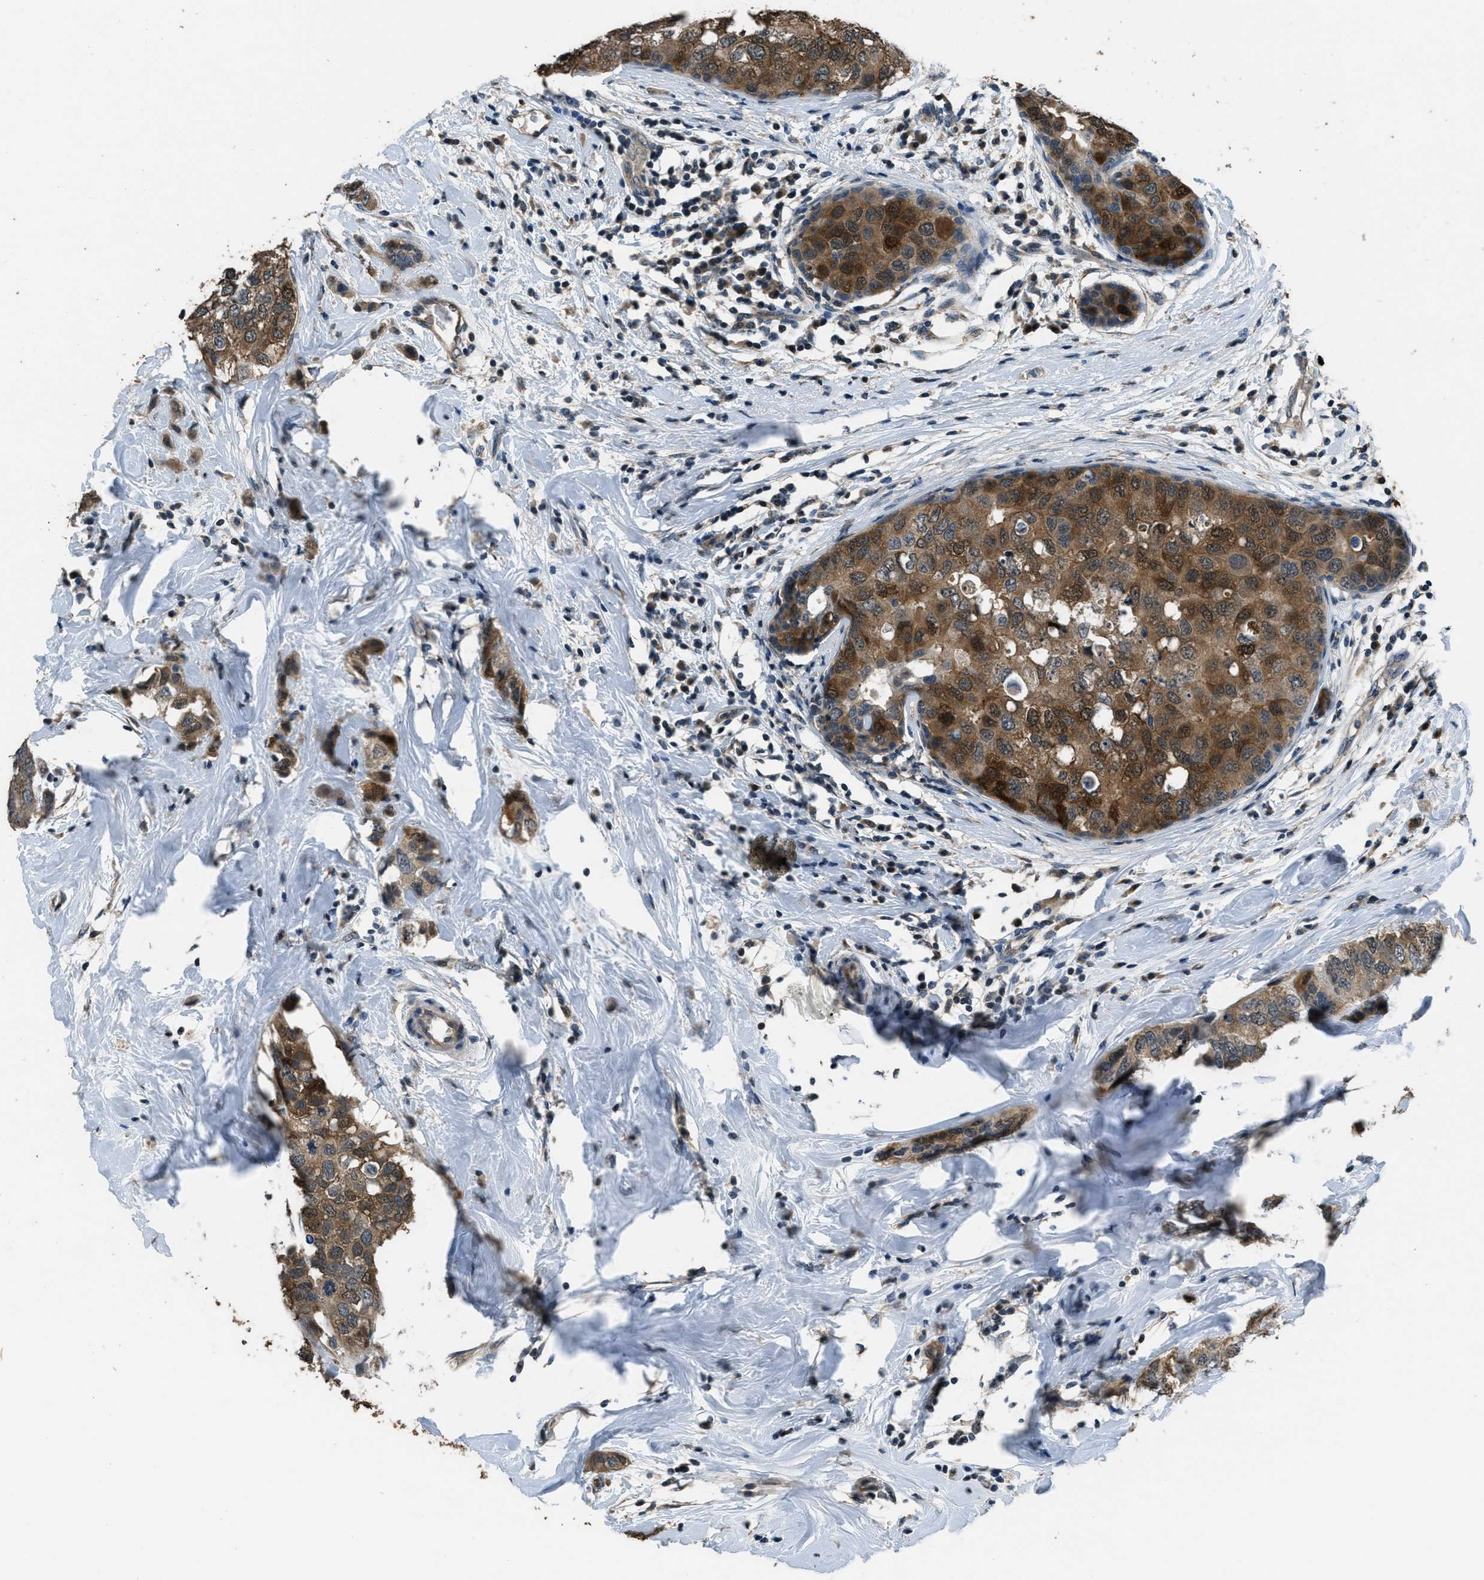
{"staining": {"intensity": "moderate", "quantity": ">75%", "location": "cytoplasmic/membranous"}, "tissue": "breast cancer", "cell_type": "Tumor cells", "image_type": "cancer", "snomed": [{"axis": "morphology", "description": "Duct carcinoma"}, {"axis": "topography", "description": "Breast"}], "caption": "Immunohistochemical staining of human intraductal carcinoma (breast) displays medium levels of moderate cytoplasmic/membranous expression in about >75% of tumor cells. Immunohistochemistry (ihc) stains the protein in brown and the nuclei are stained blue.", "gene": "NAT1", "patient": {"sex": "female", "age": 50}}